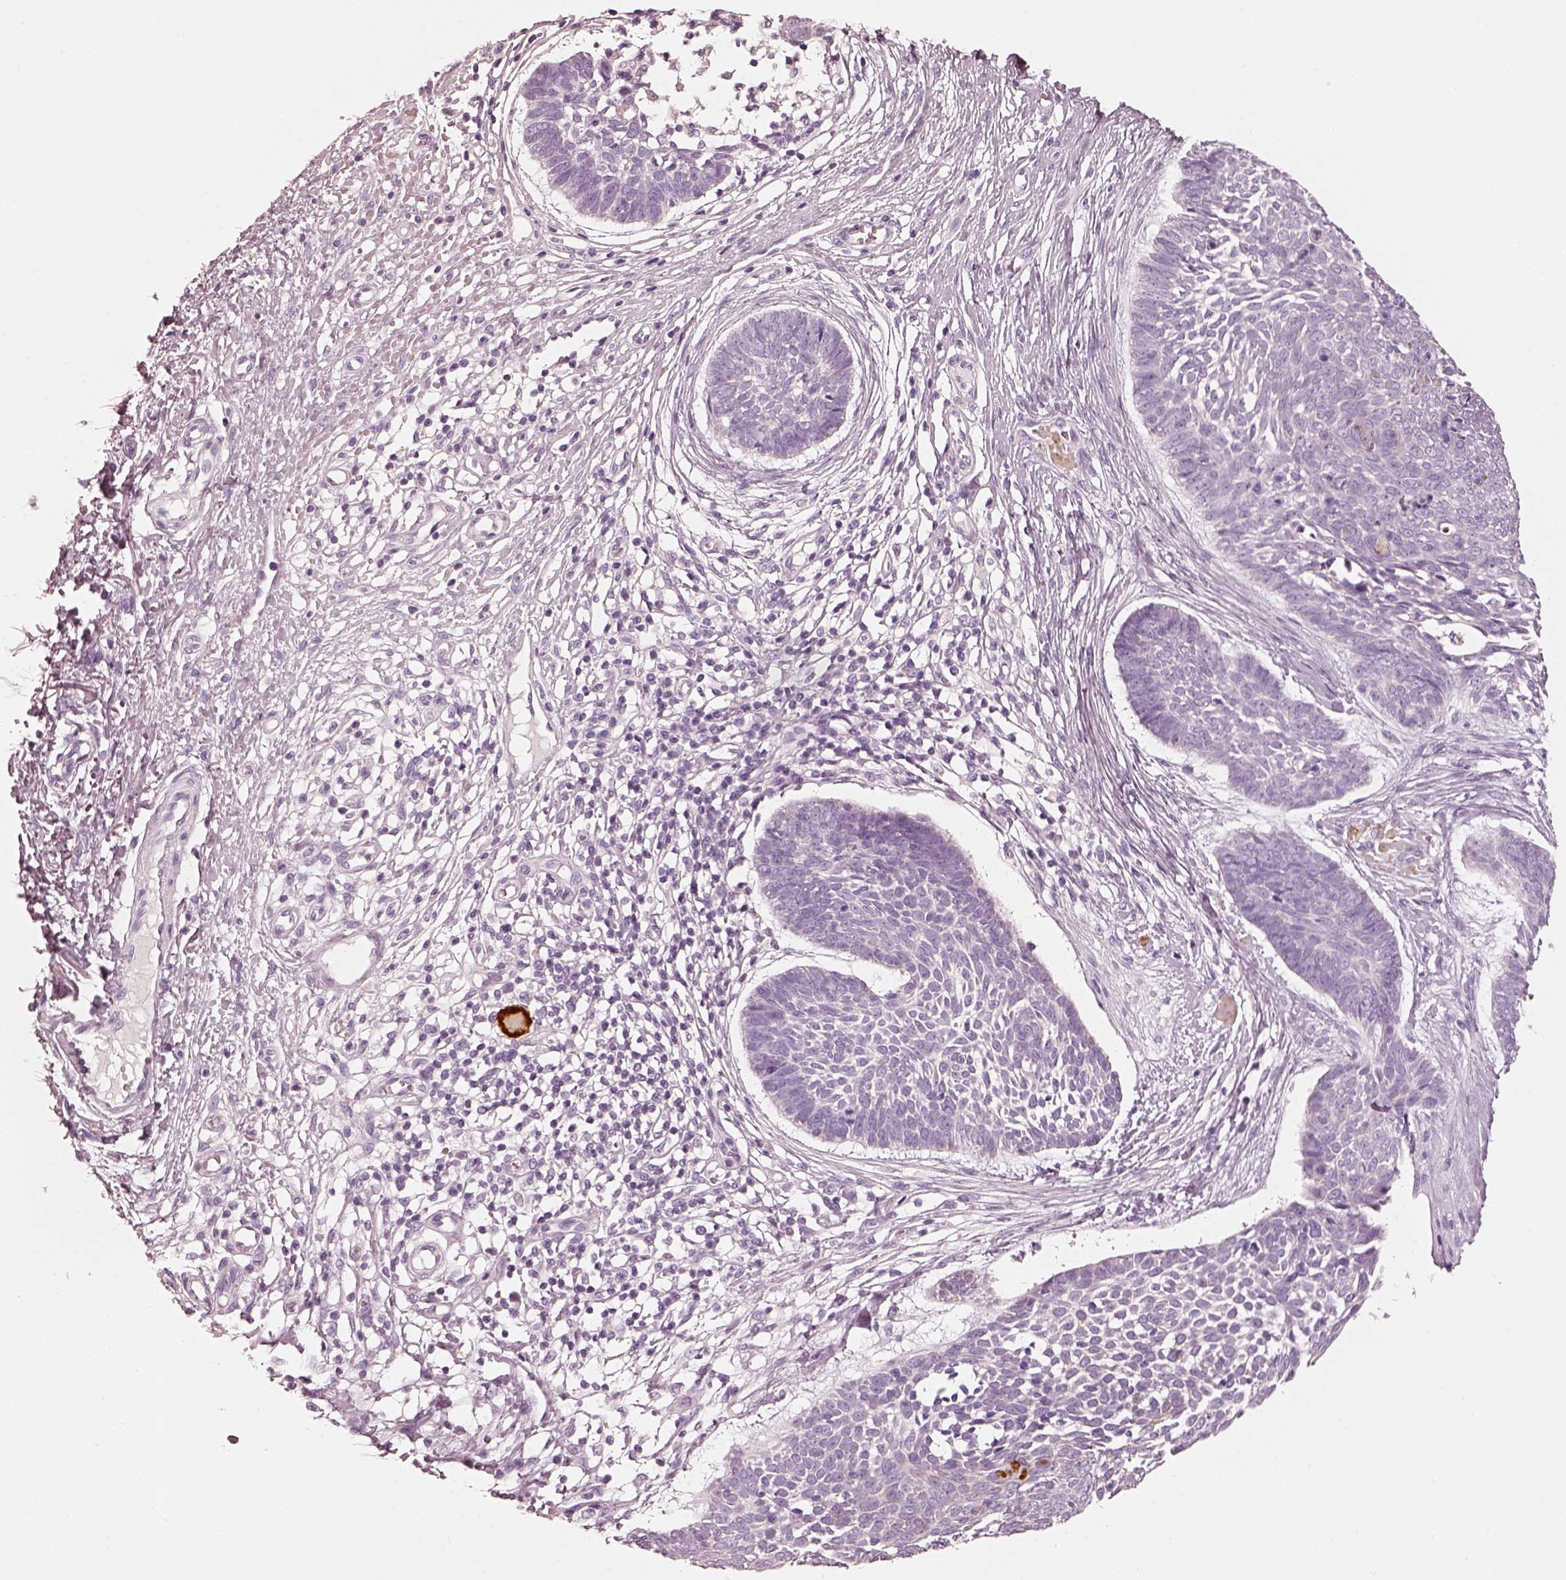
{"staining": {"intensity": "negative", "quantity": "none", "location": "none"}, "tissue": "skin cancer", "cell_type": "Tumor cells", "image_type": "cancer", "snomed": [{"axis": "morphology", "description": "Basal cell carcinoma"}, {"axis": "topography", "description": "Skin"}], "caption": "Tumor cells are negative for protein expression in human basal cell carcinoma (skin).", "gene": "R3HDML", "patient": {"sex": "male", "age": 85}}